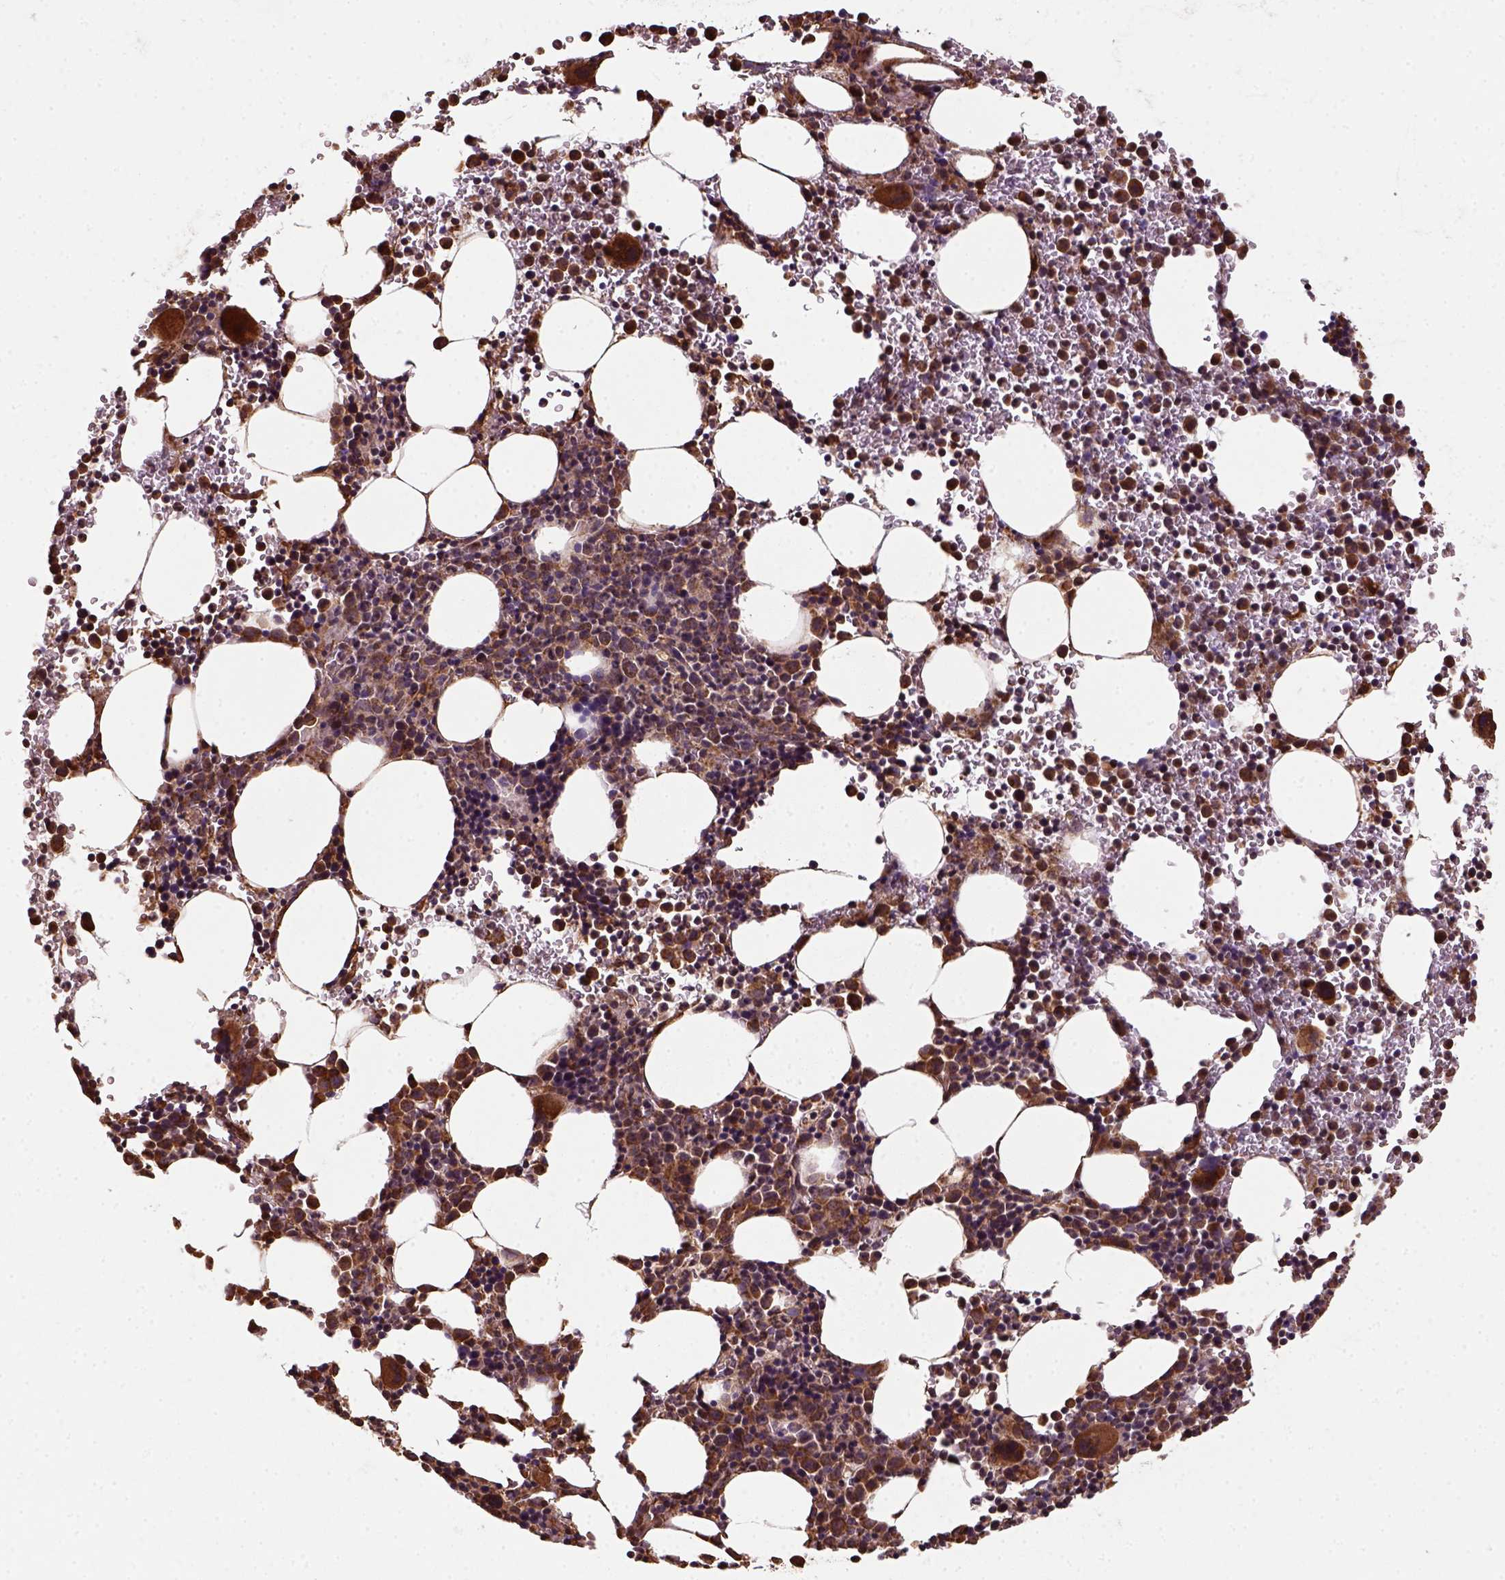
{"staining": {"intensity": "strong", "quantity": ">75%", "location": "nuclear"}, "tissue": "bone marrow", "cell_type": "Hematopoietic cells", "image_type": "normal", "snomed": [{"axis": "morphology", "description": "Normal tissue, NOS"}, {"axis": "topography", "description": "Bone marrow"}], "caption": "Immunohistochemistry (IHC) histopathology image of benign bone marrow: bone marrow stained using immunohistochemistry displays high levels of strong protein expression localized specifically in the nuclear of hematopoietic cells, appearing as a nuclear brown color.", "gene": "MAPK8IP3", "patient": {"sex": "male", "age": 58}}